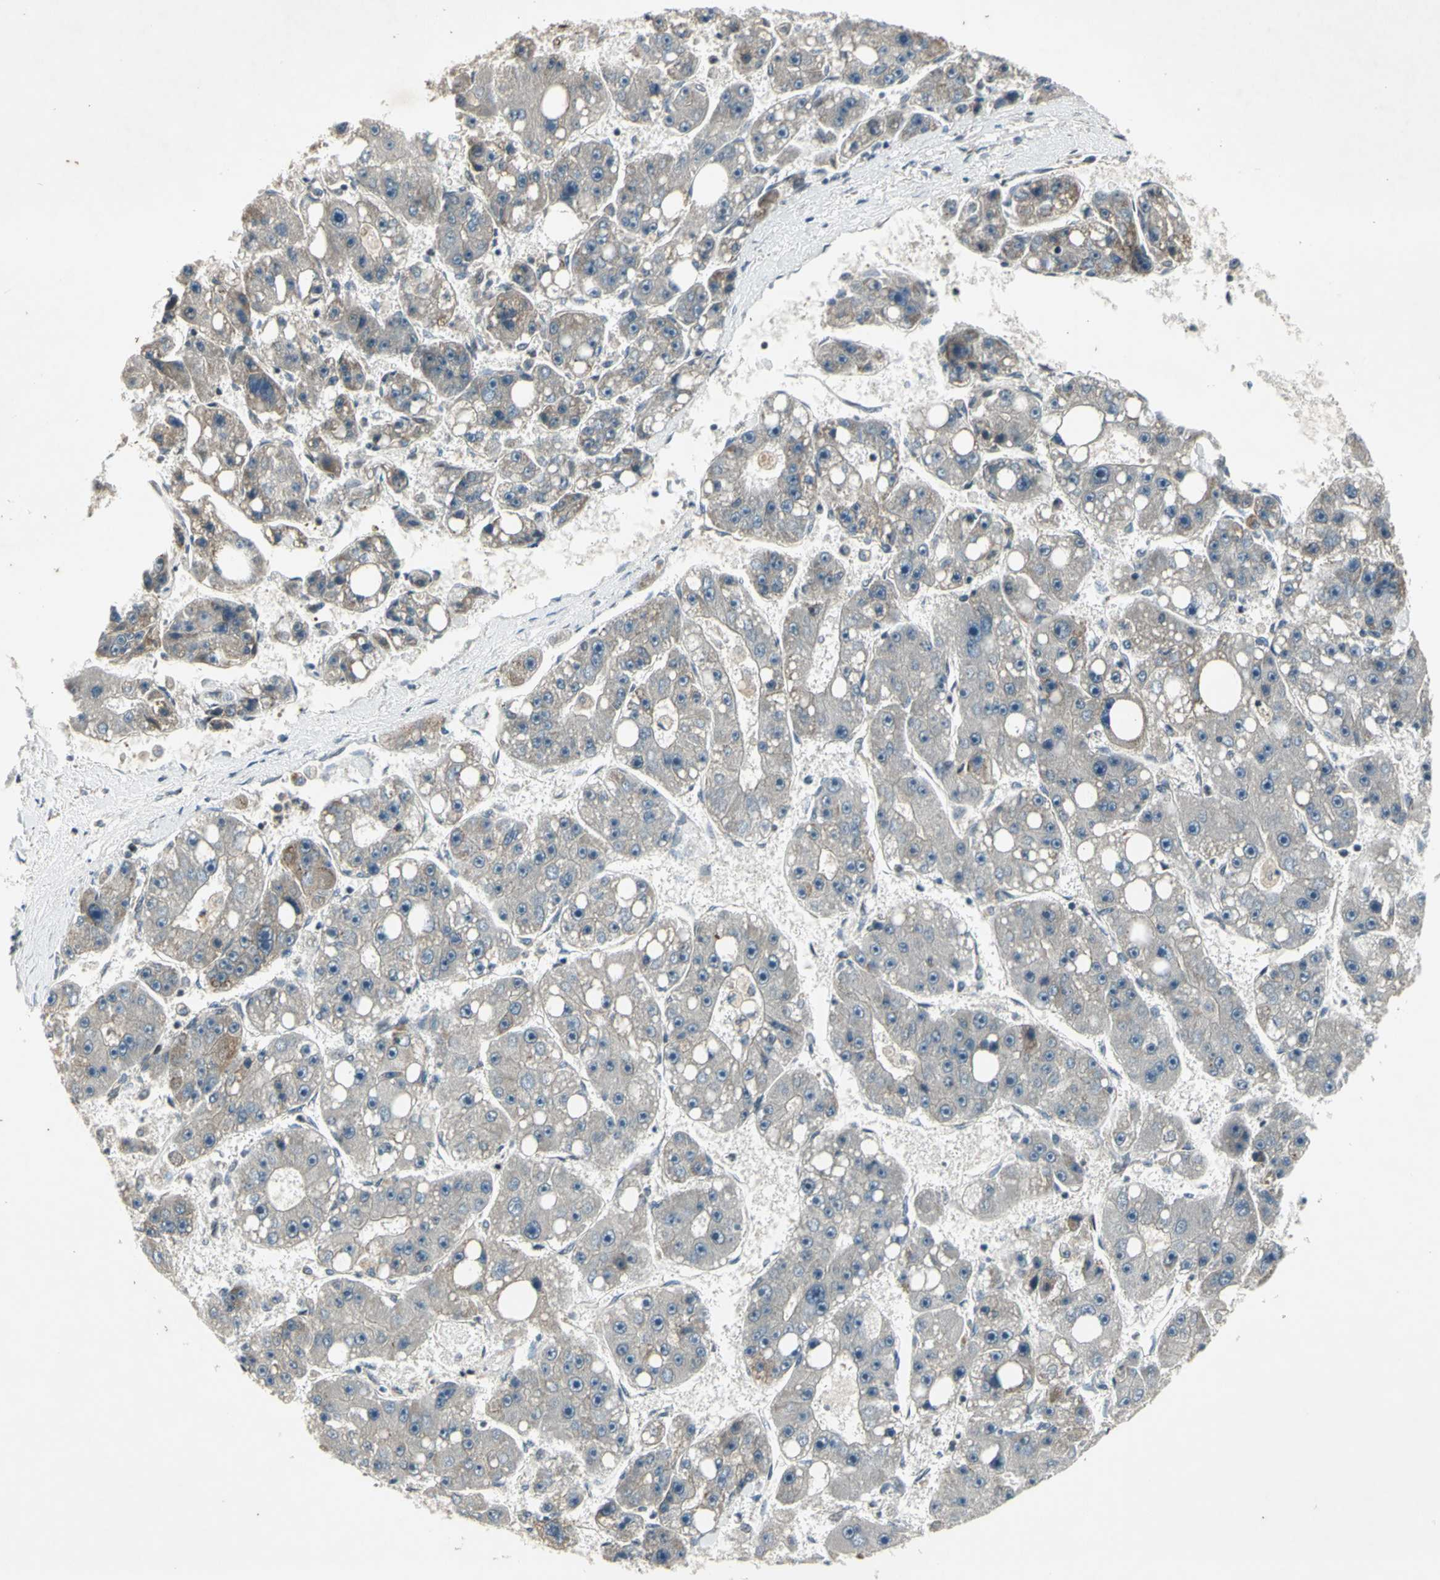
{"staining": {"intensity": "weak", "quantity": "<25%", "location": "cytoplasmic/membranous"}, "tissue": "liver cancer", "cell_type": "Tumor cells", "image_type": "cancer", "snomed": [{"axis": "morphology", "description": "Carcinoma, Hepatocellular, NOS"}, {"axis": "topography", "description": "Liver"}], "caption": "Image shows no protein positivity in tumor cells of liver hepatocellular carcinoma tissue.", "gene": "EFNB2", "patient": {"sex": "female", "age": 61}}